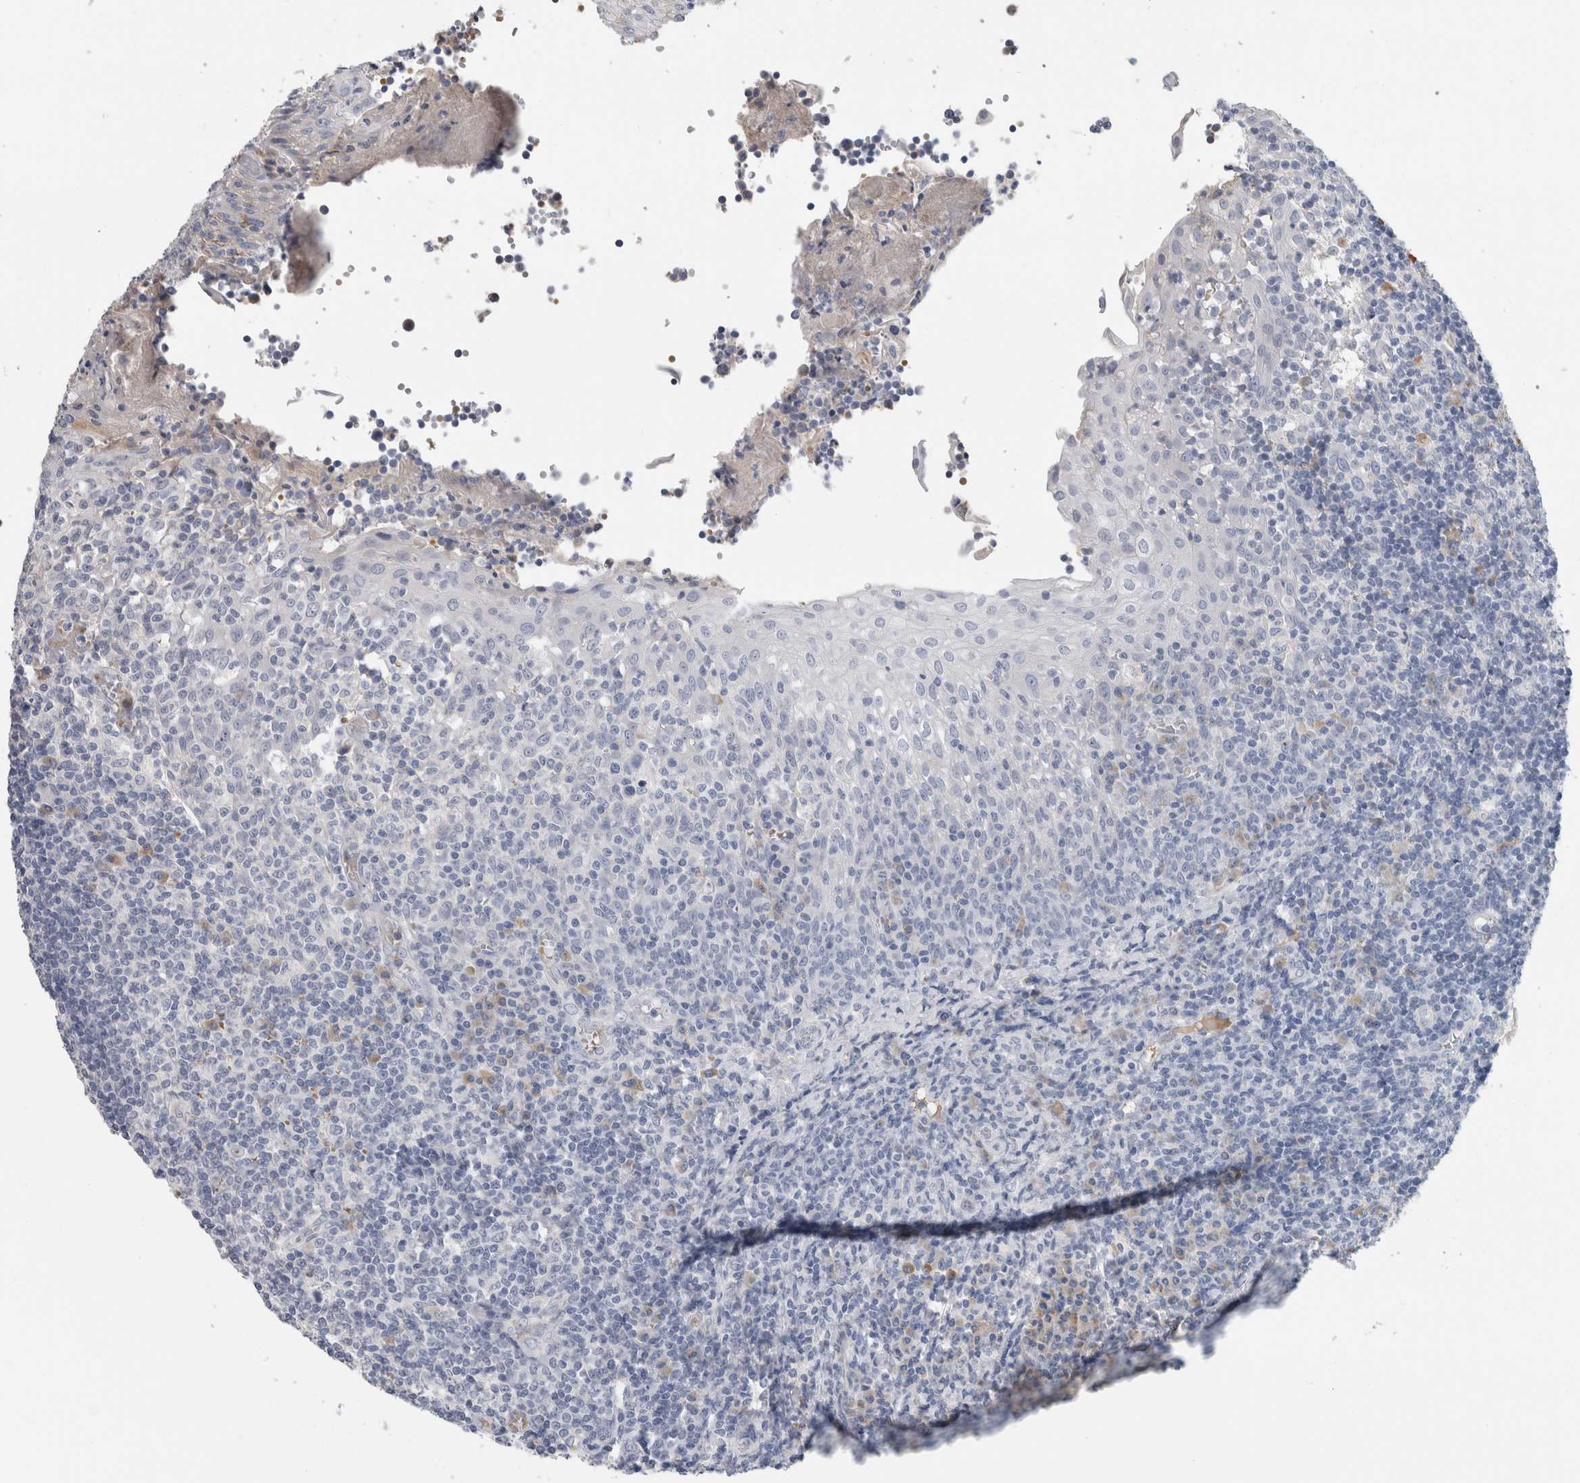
{"staining": {"intensity": "negative", "quantity": "none", "location": "none"}, "tissue": "tonsil", "cell_type": "Germinal center cells", "image_type": "normal", "snomed": [{"axis": "morphology", "description": "Normal tissue, NOS"}, {"axis": "topography", "description": "Tonsil"}], "caption": "The micrograph shows no staining of germinal center cells in unremarkable tonsil. The staining was performed using DAB to visualize the protein expression in brown, while the nuclei were stained in blue with hematoxylin (Magnification: 20x).", "gene": "SCGB1A1", "patient": {"sex": "female", "age": 19}}